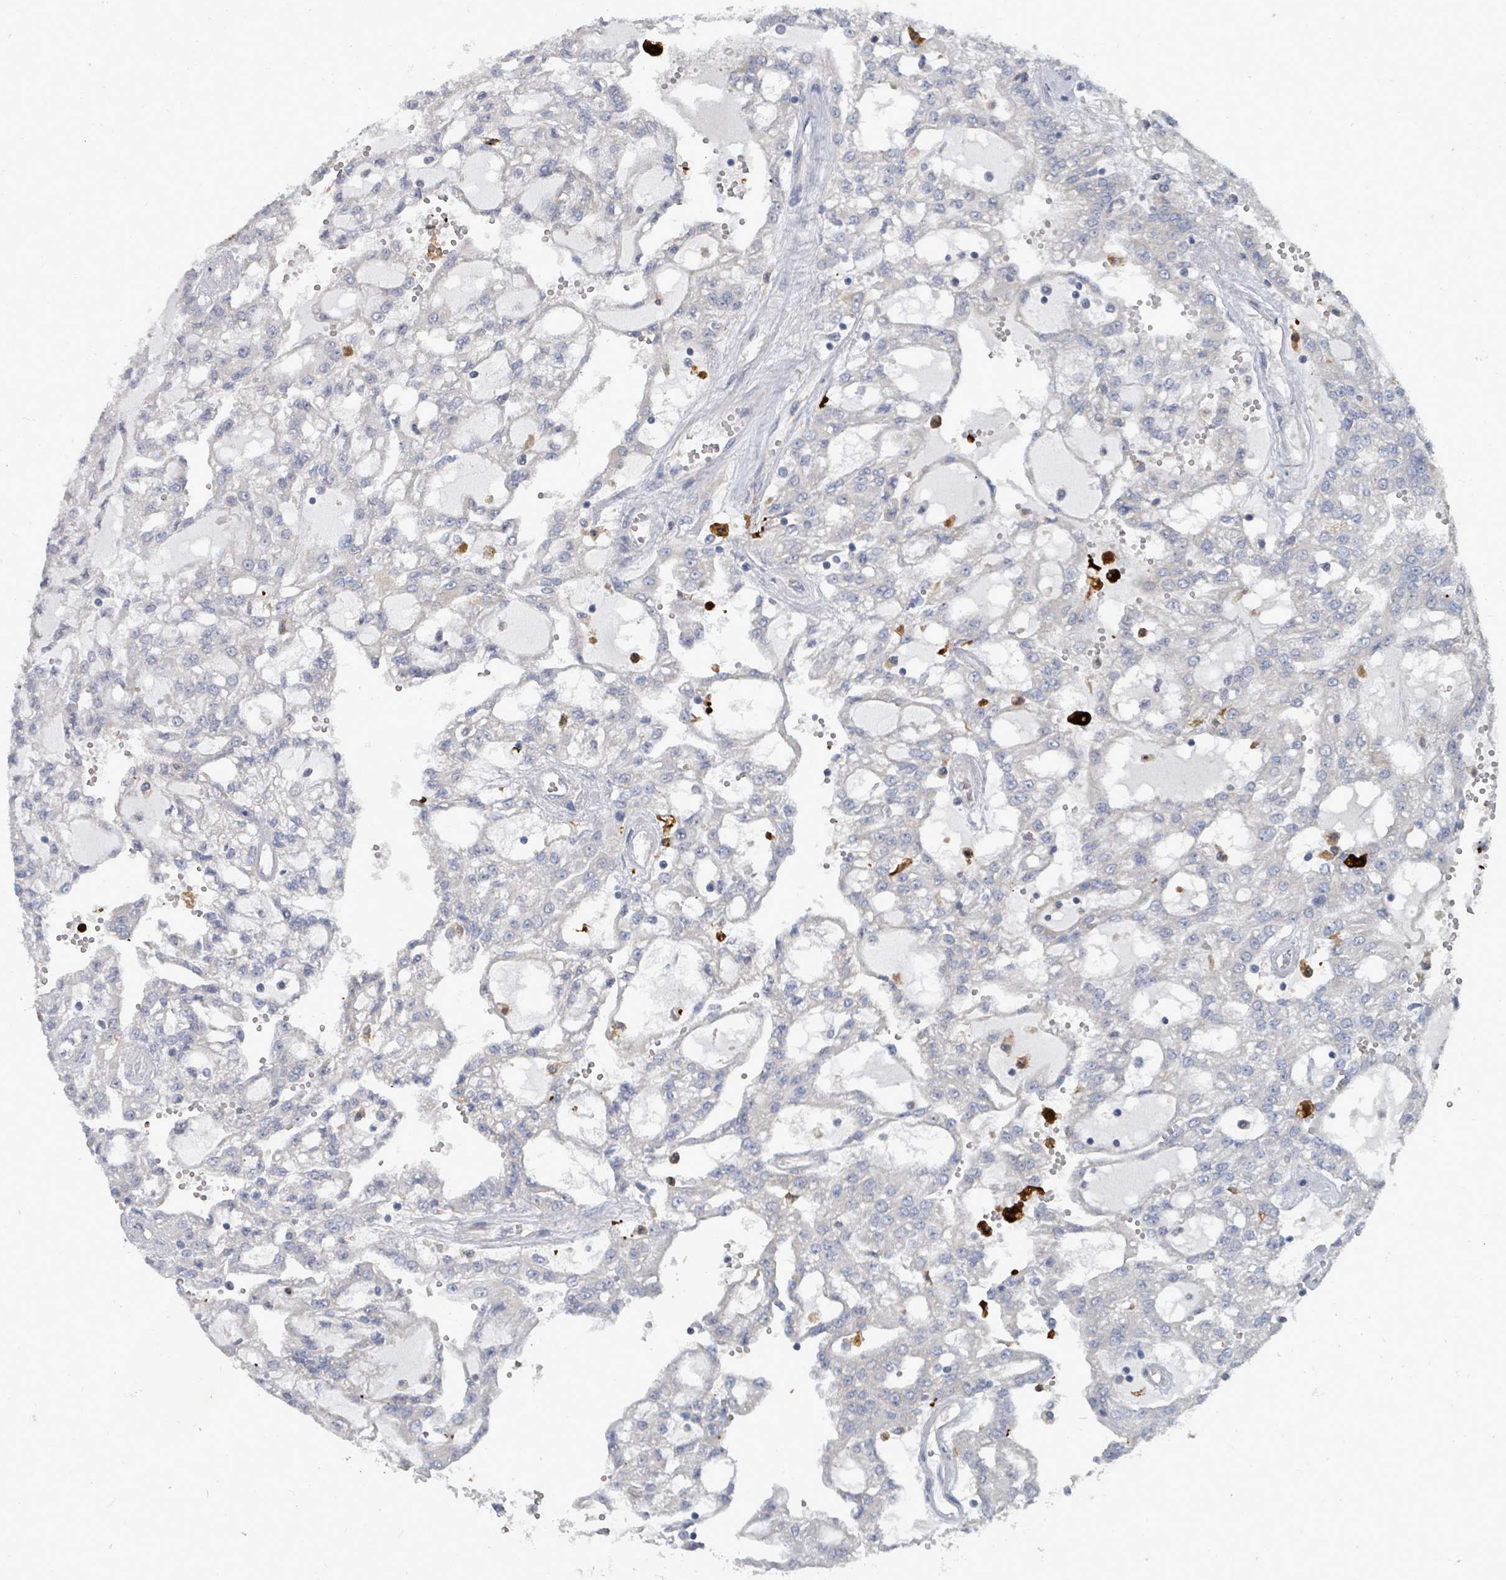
{"staining": {"intensity": "negative", "quantity": "none", "location": "none"}, "tissue": "renal cancer", "cell_type": "Tumor cells", "image_type": "cancer", "snomed": [{"axis": "morphology", "description": "Adenocarcinoma, NOS"}, {"axis": "topography", "description": "Kidney"}], "caption": "The histopathology image exhibits no staining of tumor cells in renal cancer (adenocarcinoma).", "gene": "TRDMT1", "patient": {"sex": "male", "age": 63}}